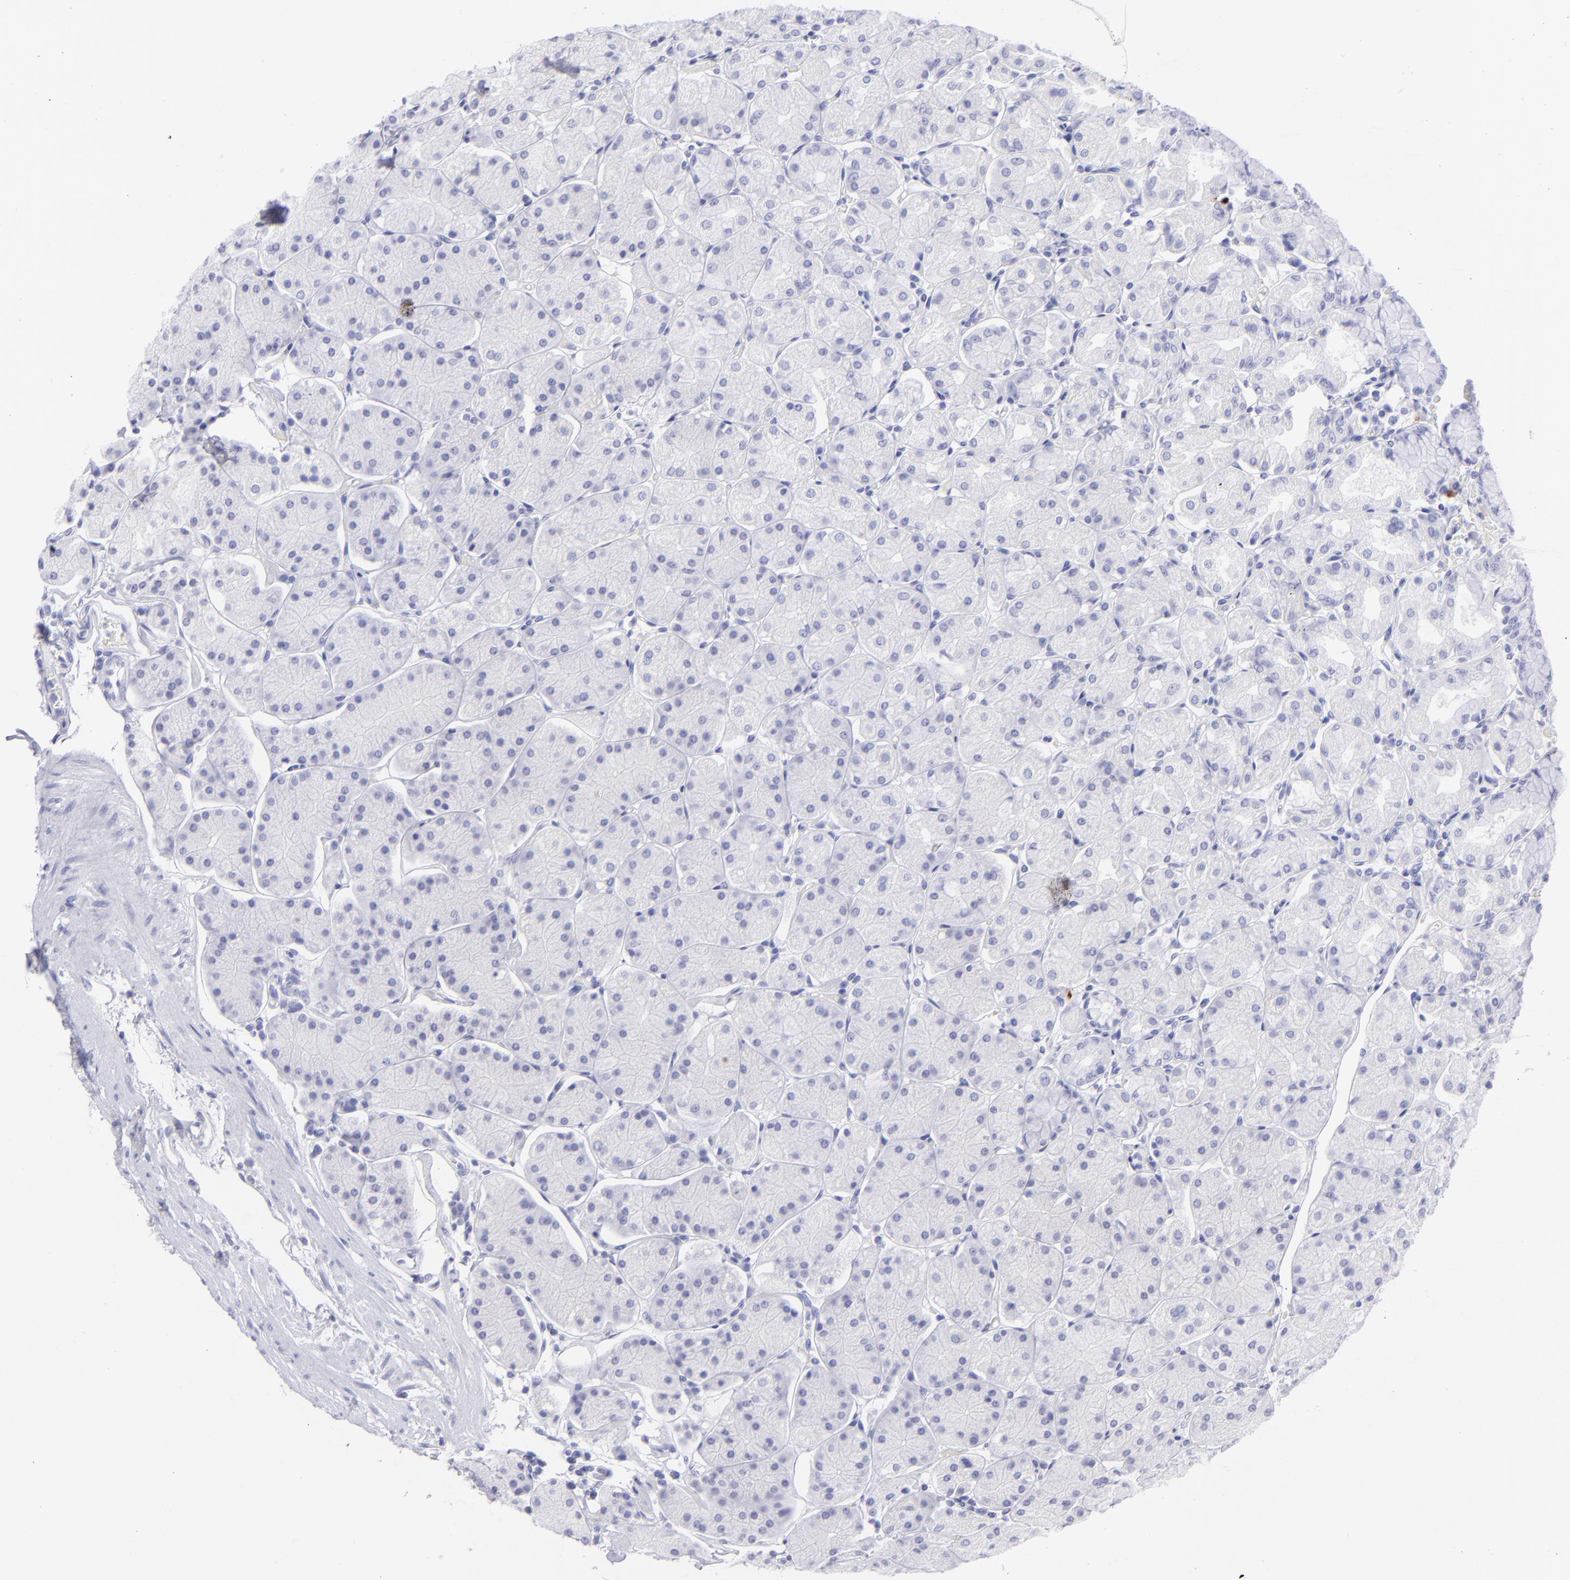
{"staining": {"intensity": "negative", "quantity": "none", "location": "none"}, "tissue": "stomach", "cell_type": "Glandular cells", "image_type": "normal", "snomed": [{"axis": "morphology", "description": "Normal tissue, NOS"}, {"axis": "topography", "description": "Stomach, upper"}, {"axis": "topography", "description": "Stomach"}], "caption": "DAB immunohistochemical staining of benign stomach exhibits no significant positivity in glandular cells.", "gene": "SLC1A2", "patient": {"sex": "male", "age": 76}}